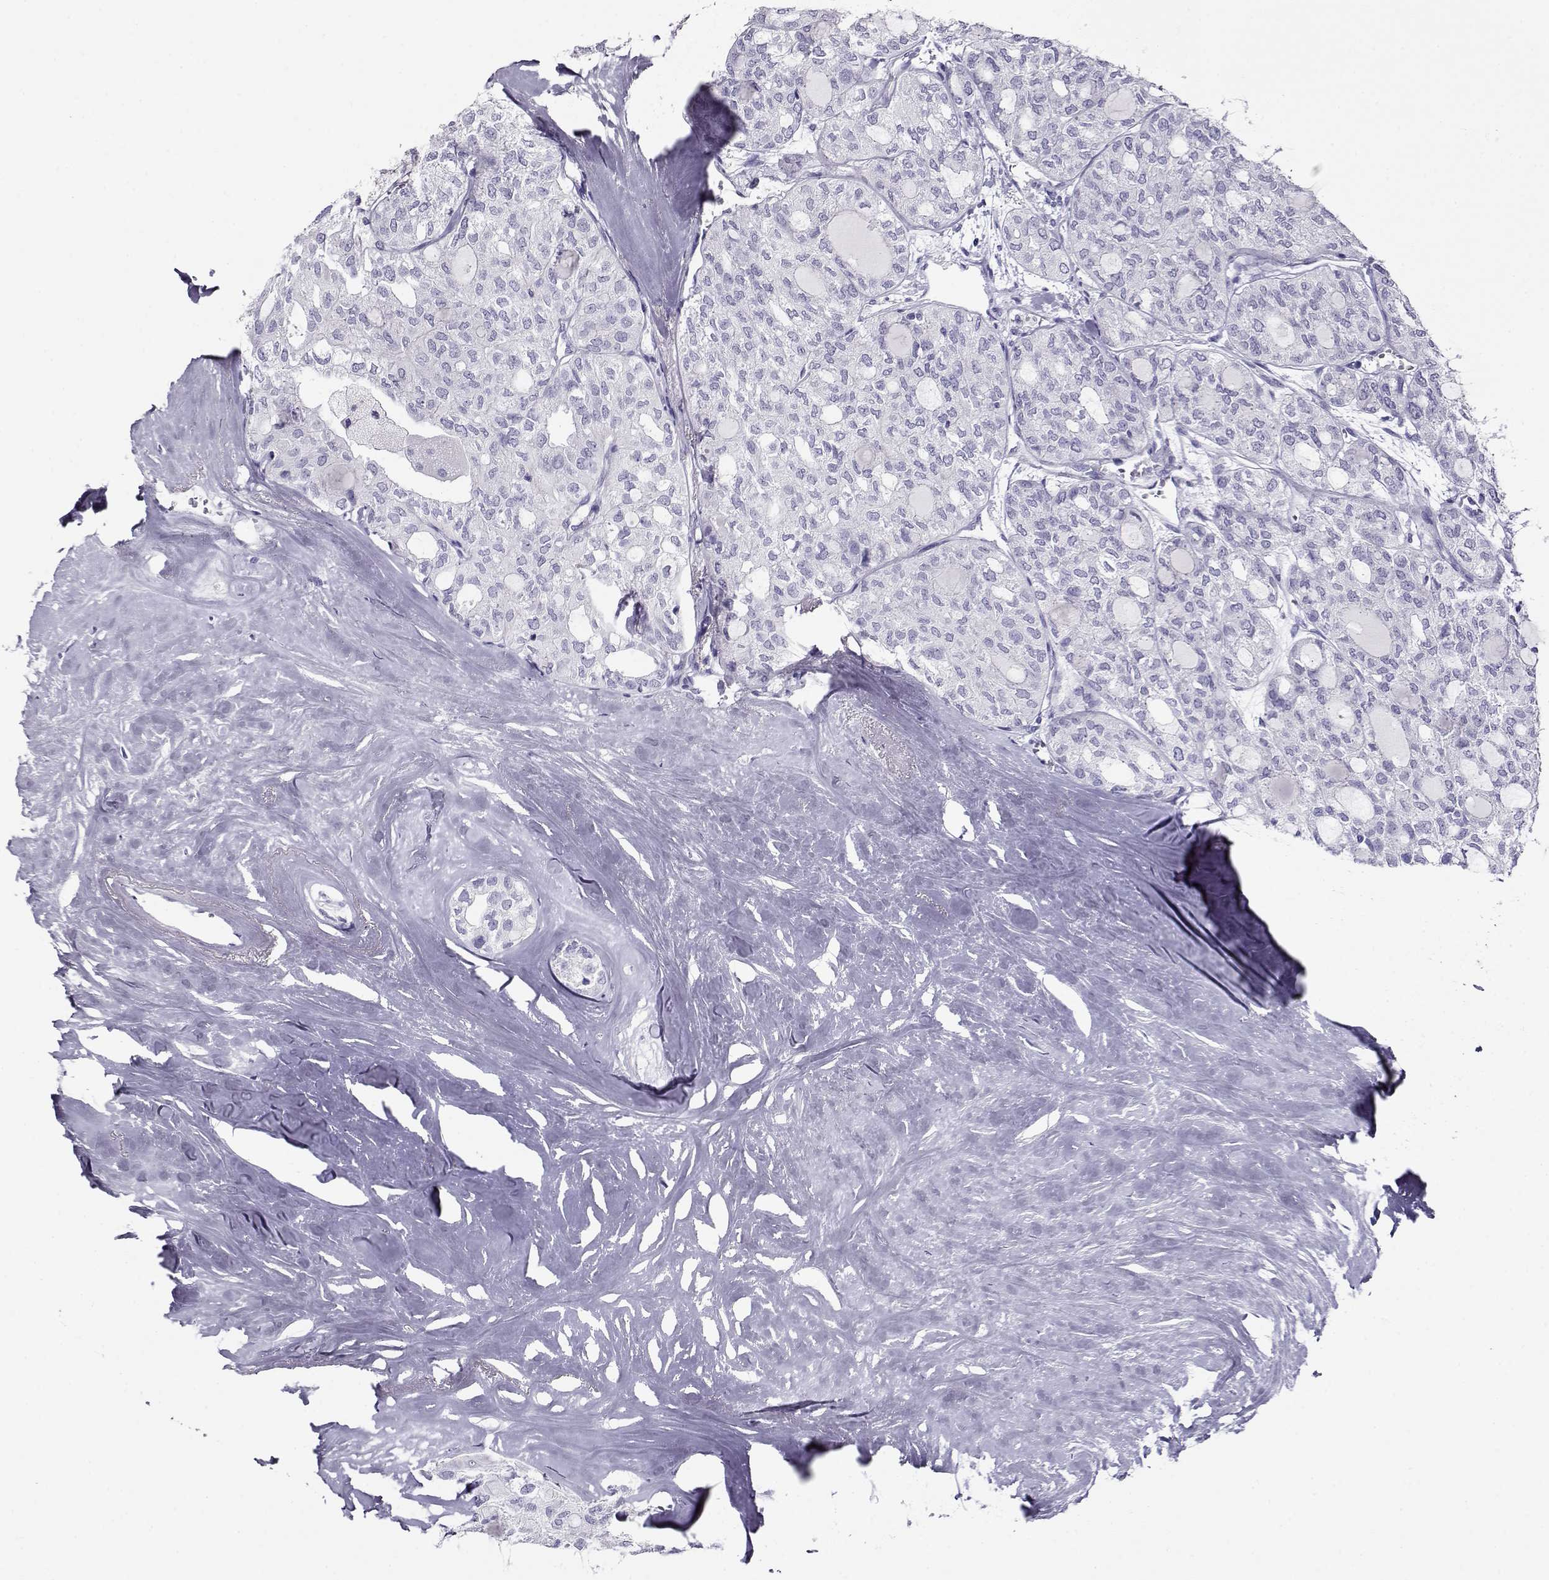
{"staining": {"intensity": "negative", "quantity": "none", "location": "none"}, "tissue": "thyroid cancer", "cell_type": "Tumor cells", "image_type": "cancer", "snomed": [{"axis": "morphology", "description": "Follicular adenoma carcinoma, NOS"}, {"axis": "topography", "description": "Thyroid gland"}], "caption": "Immunohistochemical staining of human thyroid follicular adenoma carcinoma demonstrates no significant expression in tumor cells.", "gene": "RHOXF2", "patient": {"sex": "male", "age": 75}}